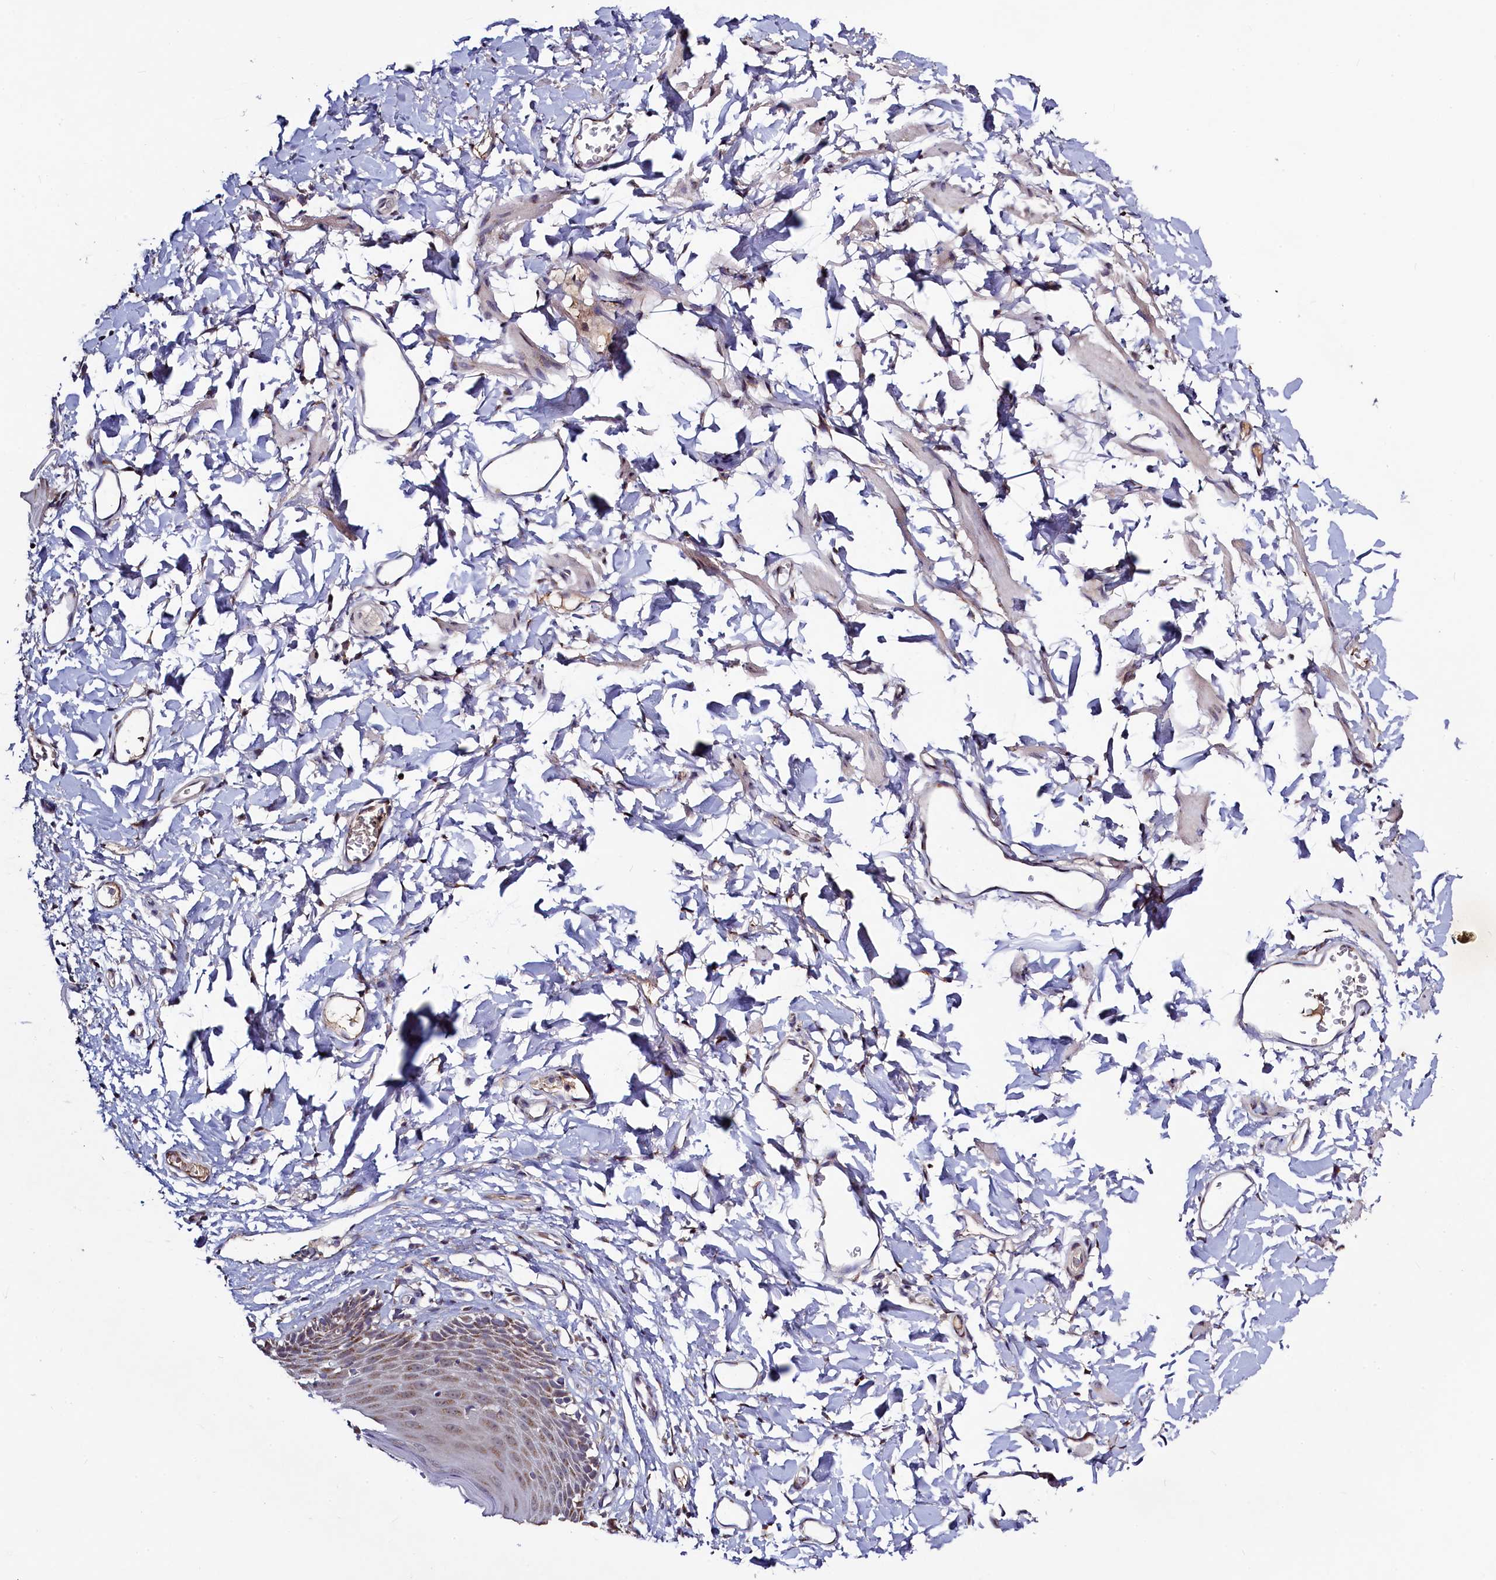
{"staining": {"intensity": "moderate", "quantity": "<25%", "location": "cytoplasmic/membranous"}, "tissue": "skin", "cell_type": "Epidermal cells", "image_type": "normal", "snomed": [{"axis": "morphology", "description": "Normal tissue, NOS"}, {"axis": "topography", "description": "Vulva"}], "caption": "There is low levels of moderate cytoplasmic/membranous positivity in epidermal cells of benign skin, as demonstrated by immunohistochemical staining (brown color).", "gene": "SEC24C", "patient": {"sex": "female", "age": 68}}